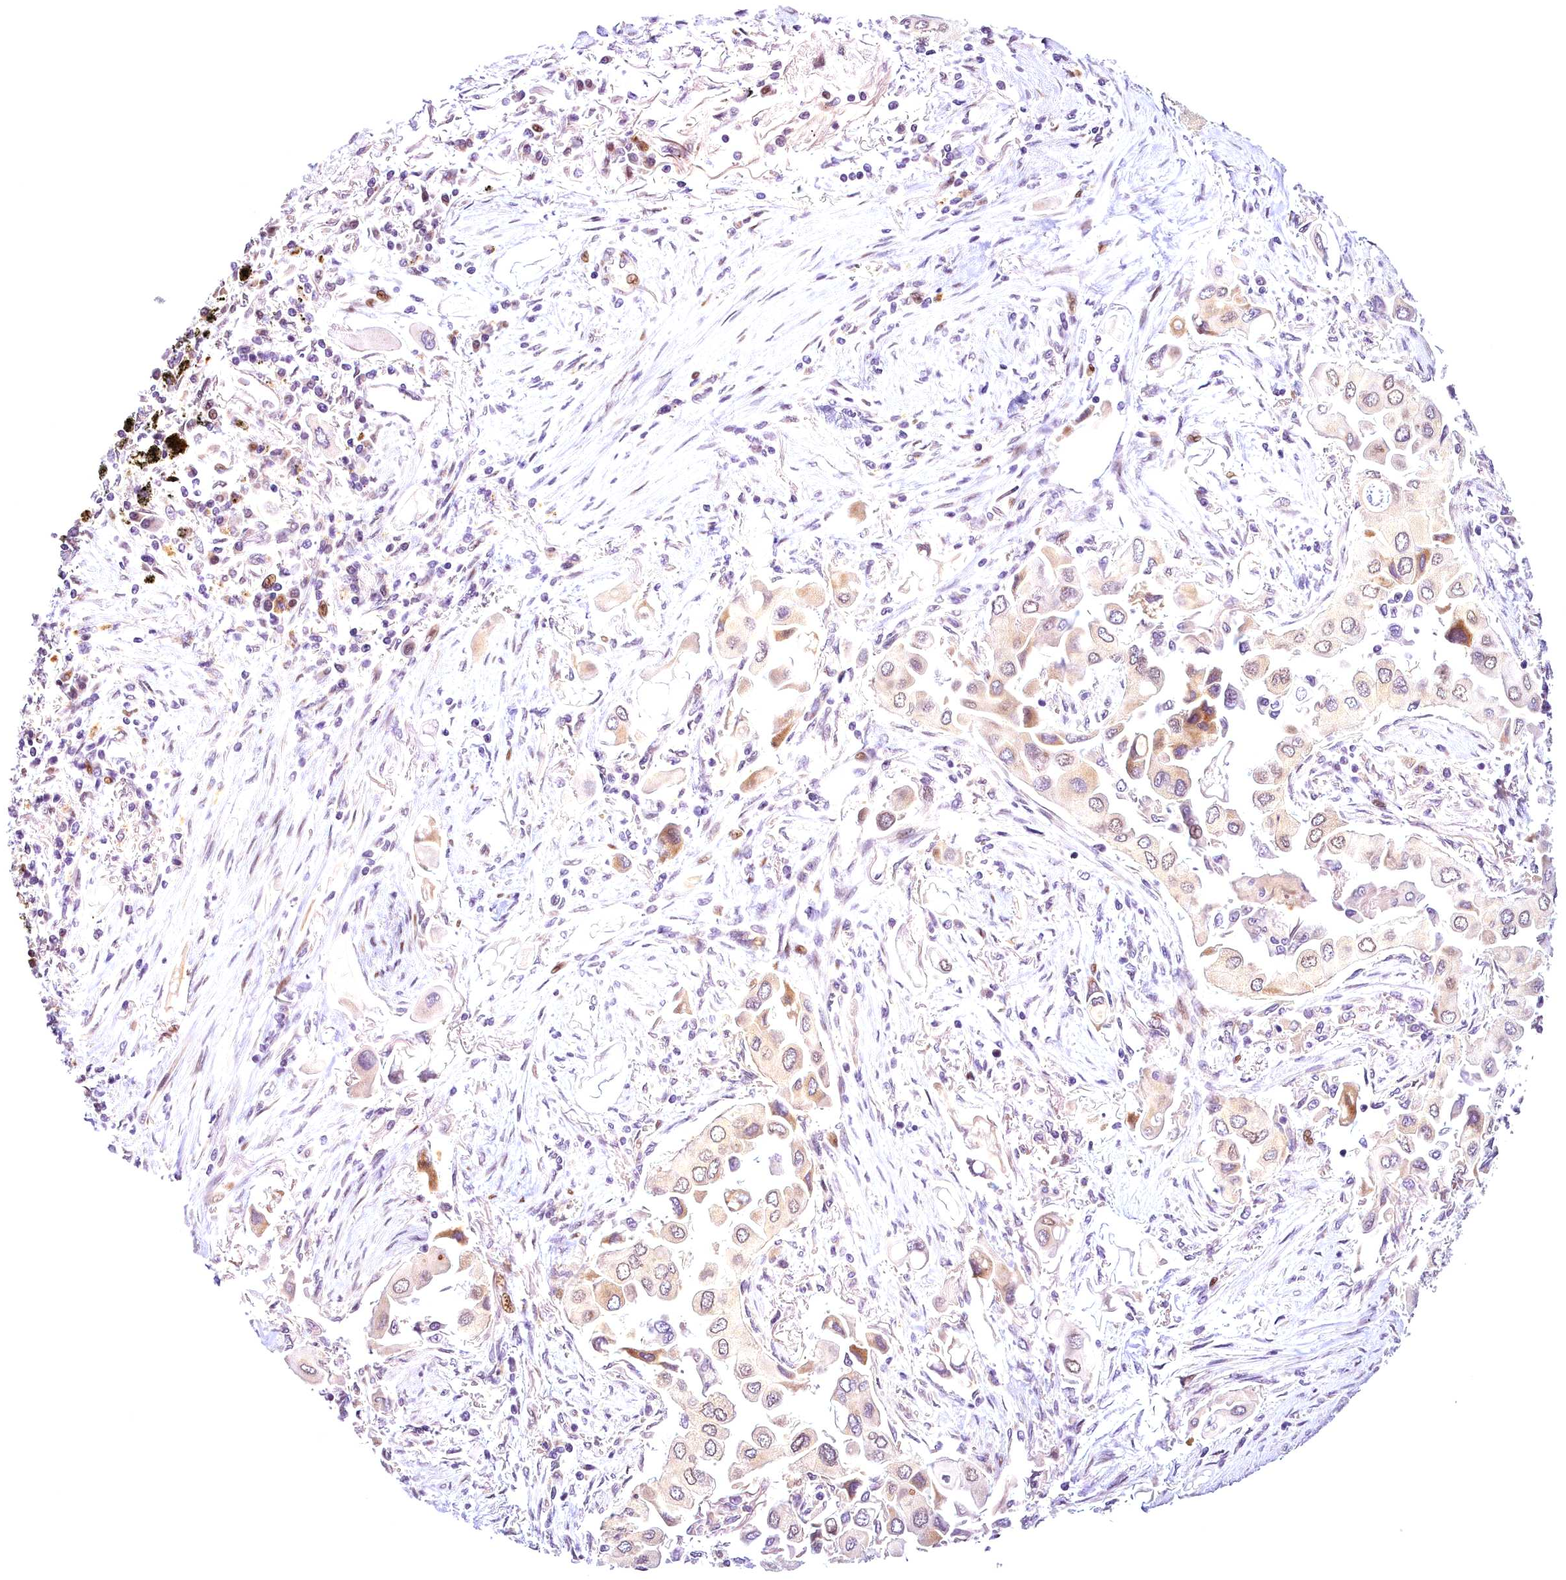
{"staining": {"intensity": "weak", "quantity": ">75%", "location": "nuclear"}, "tissue": "lung cancer", "cell_type": "Tumor cells", "image_type": "cancer", "snomed": [{"axis": "morphology", "description": "Adenocarcinoma, NOS"}, {"axis": "topography", "description": "Lung"}], "caption": "Immunohistochemistry (IHC) micrograph of human lung cancer stained for a protein (brown), which displays low levels of weak nuclear expression in about >75% of tumor cells.", "gene": "AP1M1", "patient": {"sex": "female", "age": 76}}